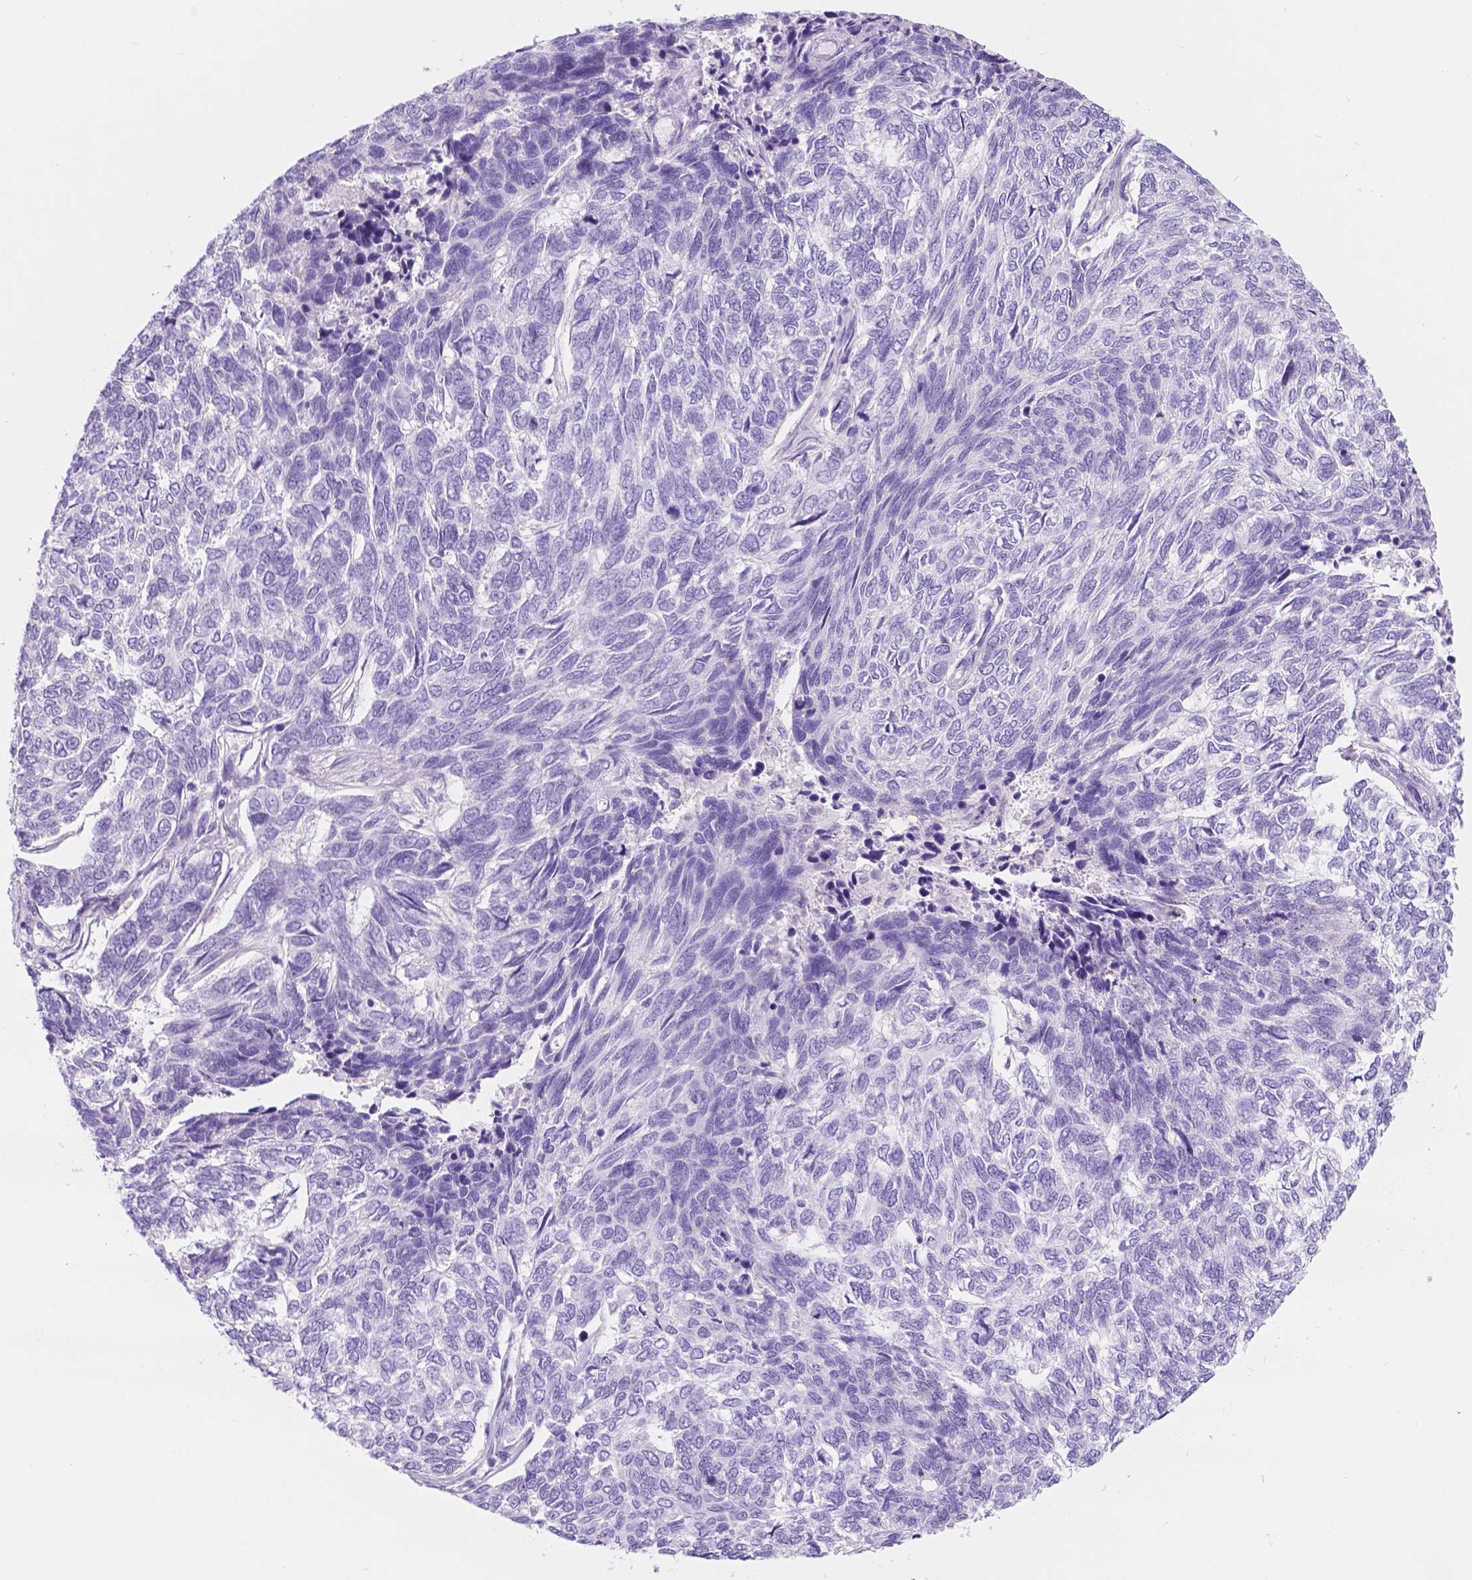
{"staining": {"intensity": "negative", "quantity": "none", "location": "none"}, "tissue": "skin cancer", "cell_type": "Tumor cells", "image_type": "cancer", "snomed": [{"axis": "morphology", "description": "Basal cell carcinoma"}, {"axis": "topography", "description": "Skin"}], "caption": "The immunohistochemistry (IHC) micrograph has no significant staining in tumor cells of skin cancer tissue.", "gene": "CUZD1", "patient": {"sex": "female", "age": 65}}